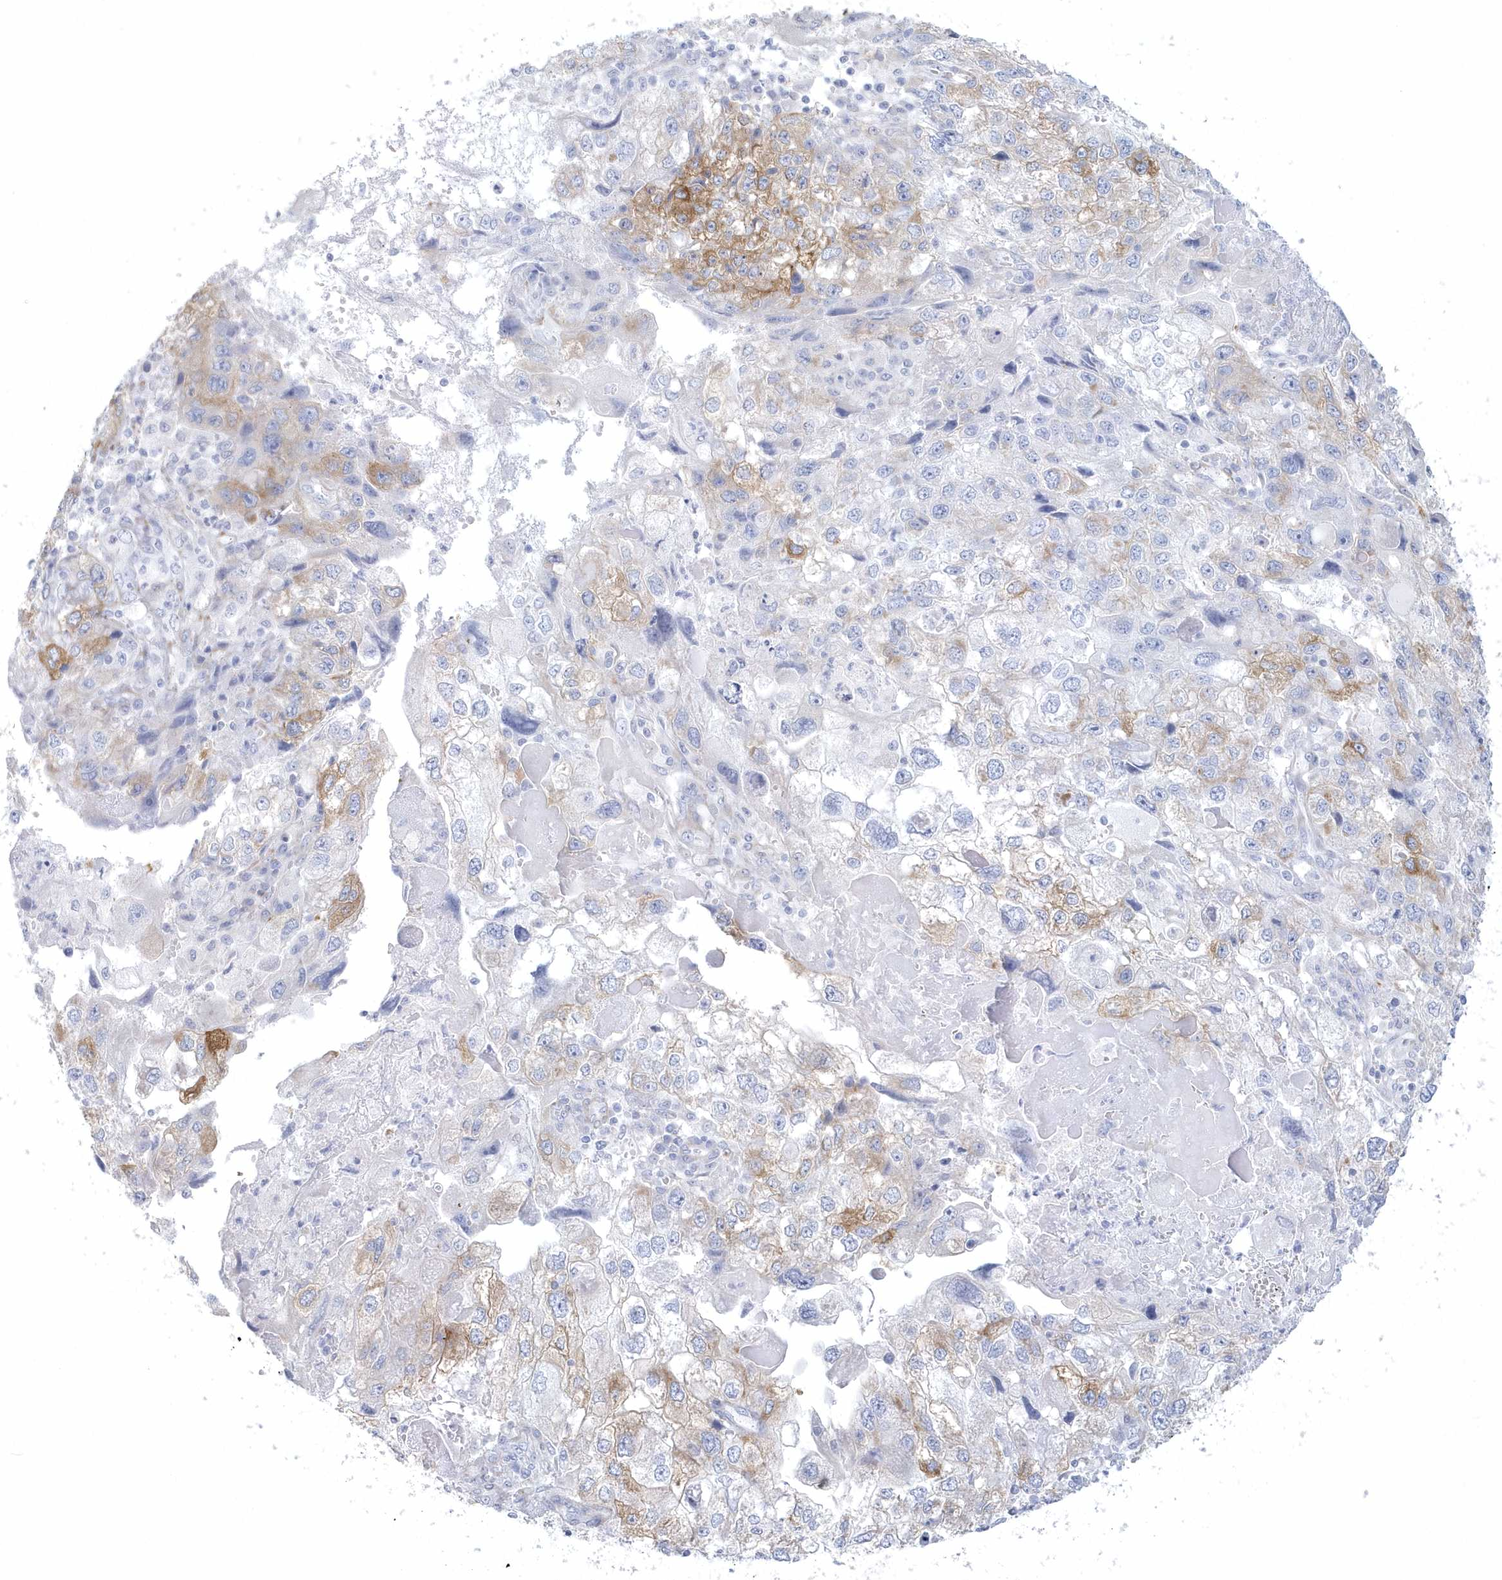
{"staining": {"intensity": "moderate", "quantity": "<25%", "location": "cytoplasmic/membranous"}, "tissue": "endometrial cancer", "cell_type": "Tumor cells", "image_type": "cancer", "snomed": [{"axis": "morphology", "description": "Adenocarcinoma, NOS"}, {"axis": "topography", "description": "Endometrium"}], "caption": "Brown immunohistochemical staining in human endometrial cancer demonstrates moderate cytoplasmic/membranous staining in approximately <25% of tumor cells.", "gene": "WDR27", "patient": {"sex": "female", "age": 49}}